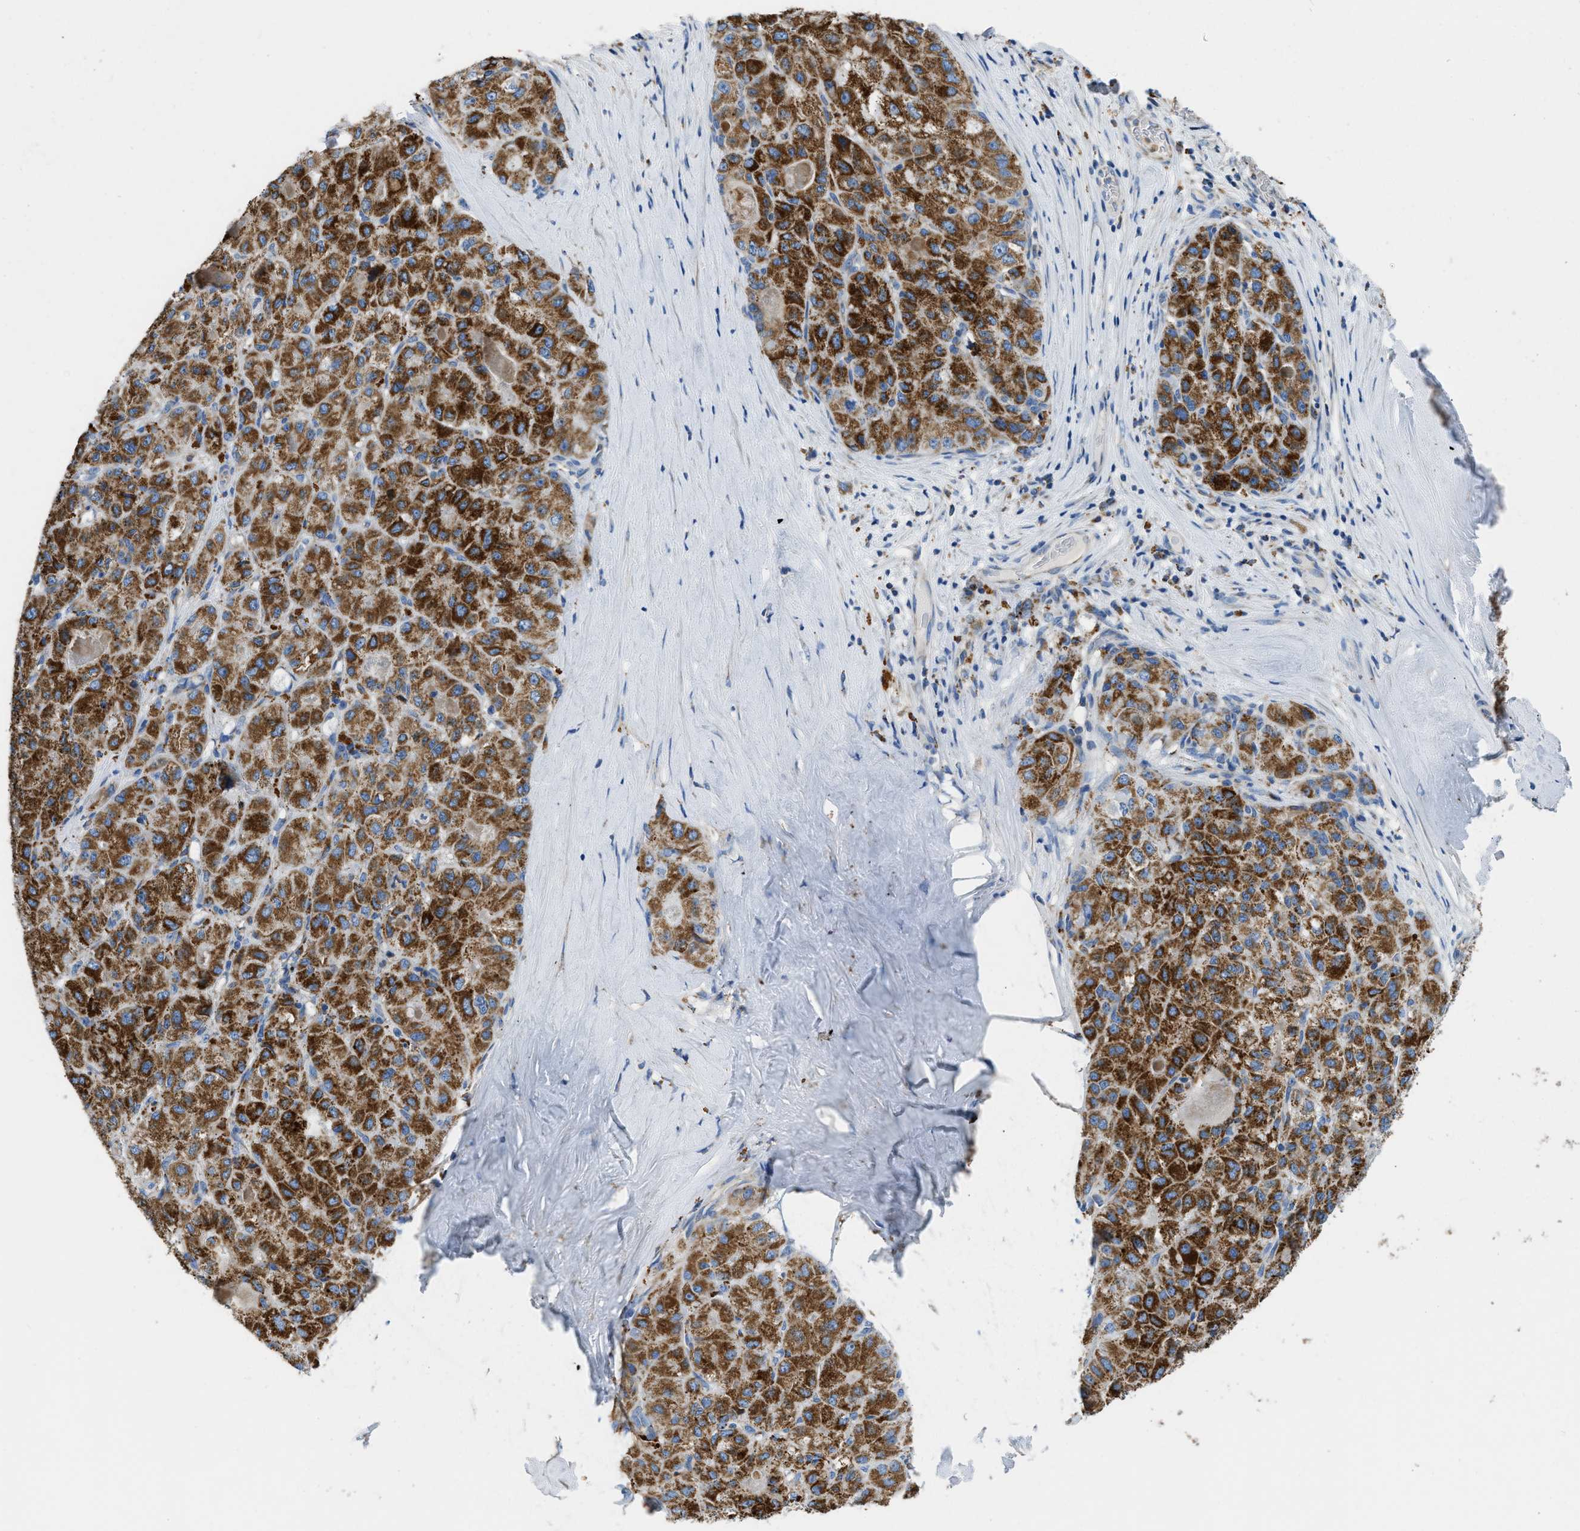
{"staining": {"intensity": "strong", "quantity": ">75%", "location": "cytoplasmic/membranous"}, "tissue": "liver cancer", "cell_type": "Tumor cells", "image_type": "cancer", "snomed": [{"axis": "morphology", "description": "Carcinoma, Hepatocellular, NOS"}, {"axis": "topography", "description": "Liver"}], "caption": "The immunohistochemical stain shows strong cytoplasmic/membranous expression in tumor cells of liver cancer tissue. Immunohistochemistry (ihc) stains the protein in brown and the nuclei are stained blue.", "gene": "SLC25A13", "patient": {"sex": "male", "age": 80}}